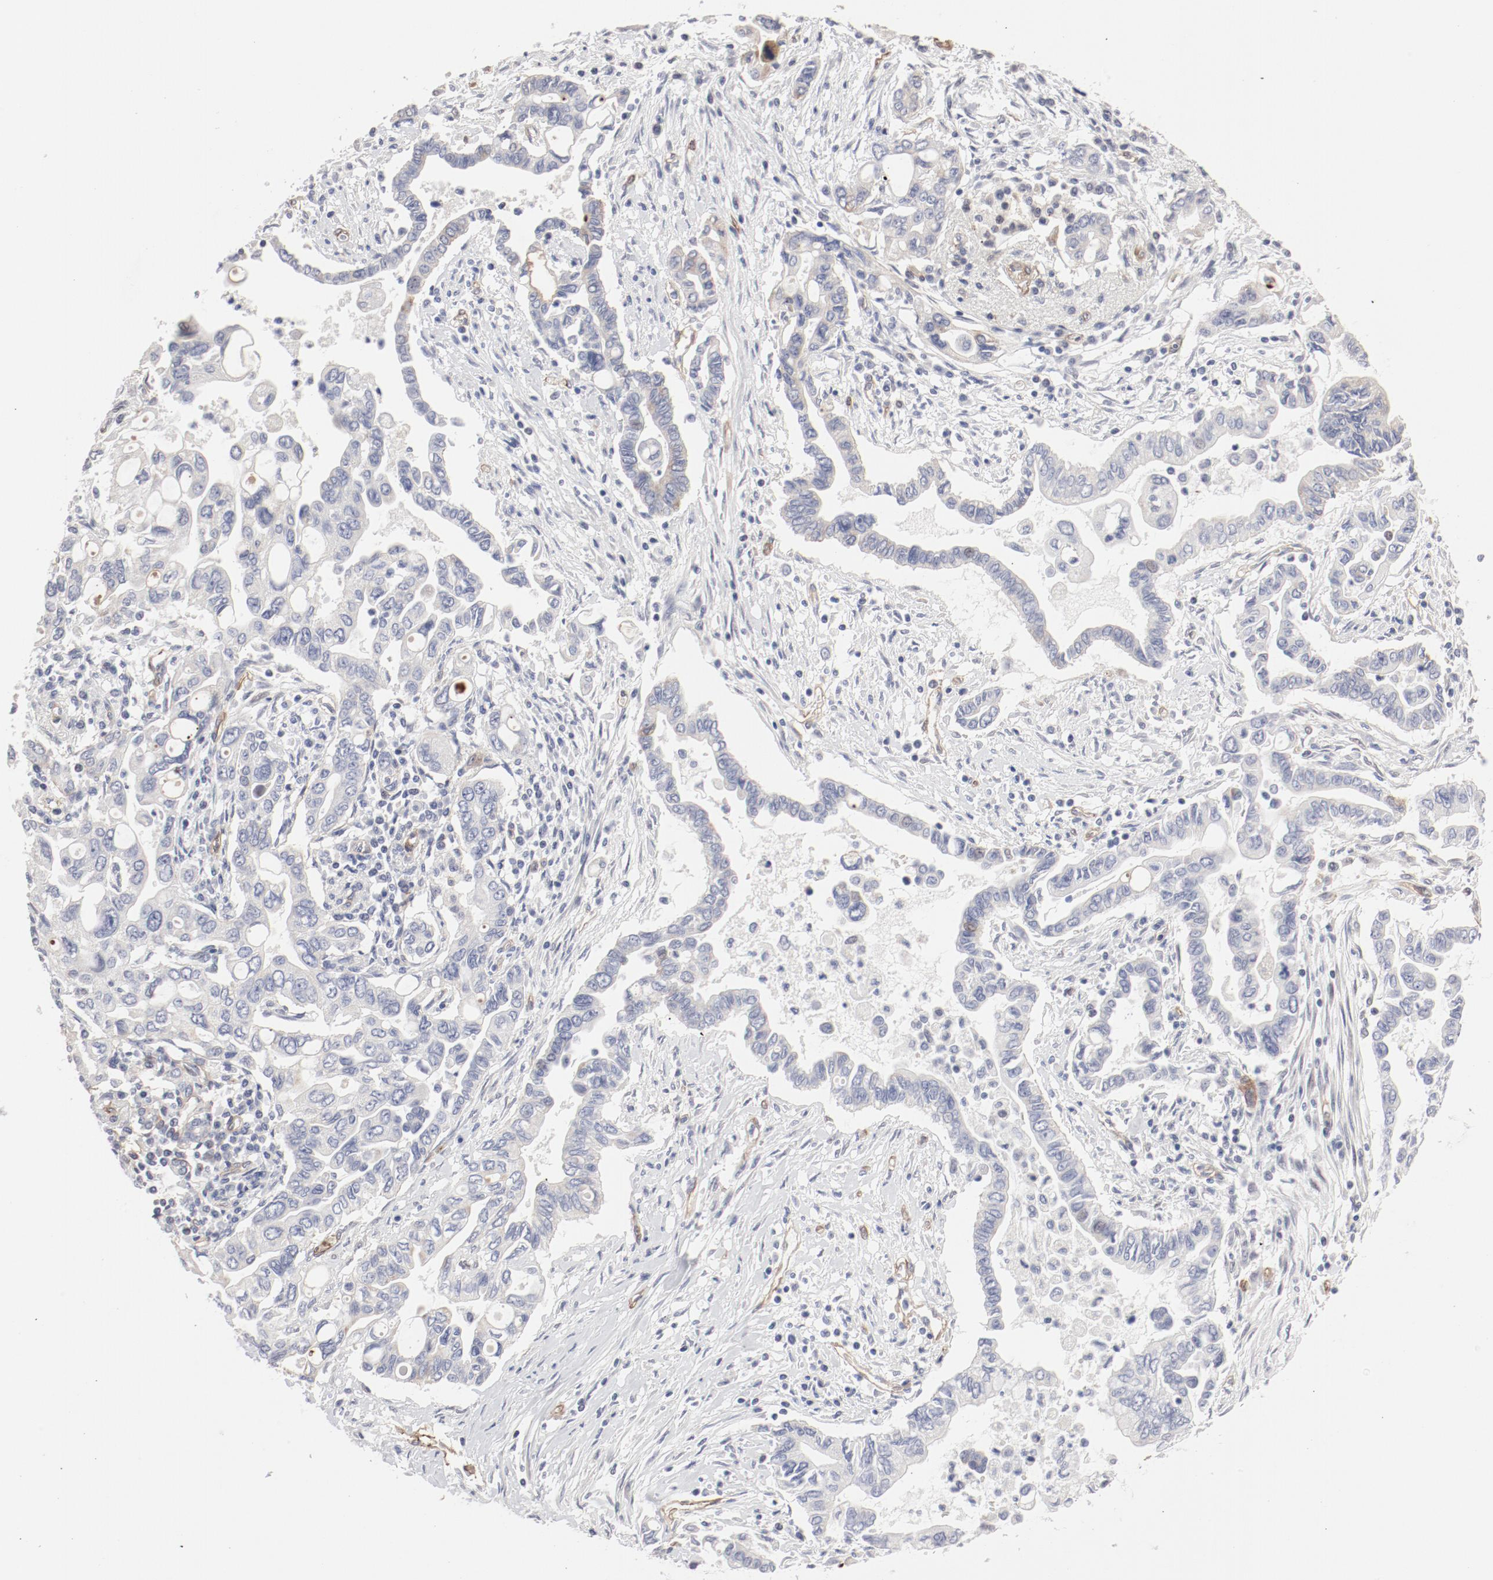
{"staining": {"intensity": "negative", "quantity": "none", "location": "none"}, "tissue": "pancreatic cancer", "cell_type": "Tumor cells", "image_type": "cancer", "snomed": [{"axis": "morphology", "description": "Adenocarcinoma, NOS"}, {"axis": "topography", "description": "Pancreas"}], "caption": "This is an immunohistochemistry (IHC) image of pancreatic cancer. There is no expression in tumor cells.", "gene": "MAGED4", "patient": {"sex": "female", "age": 57}}